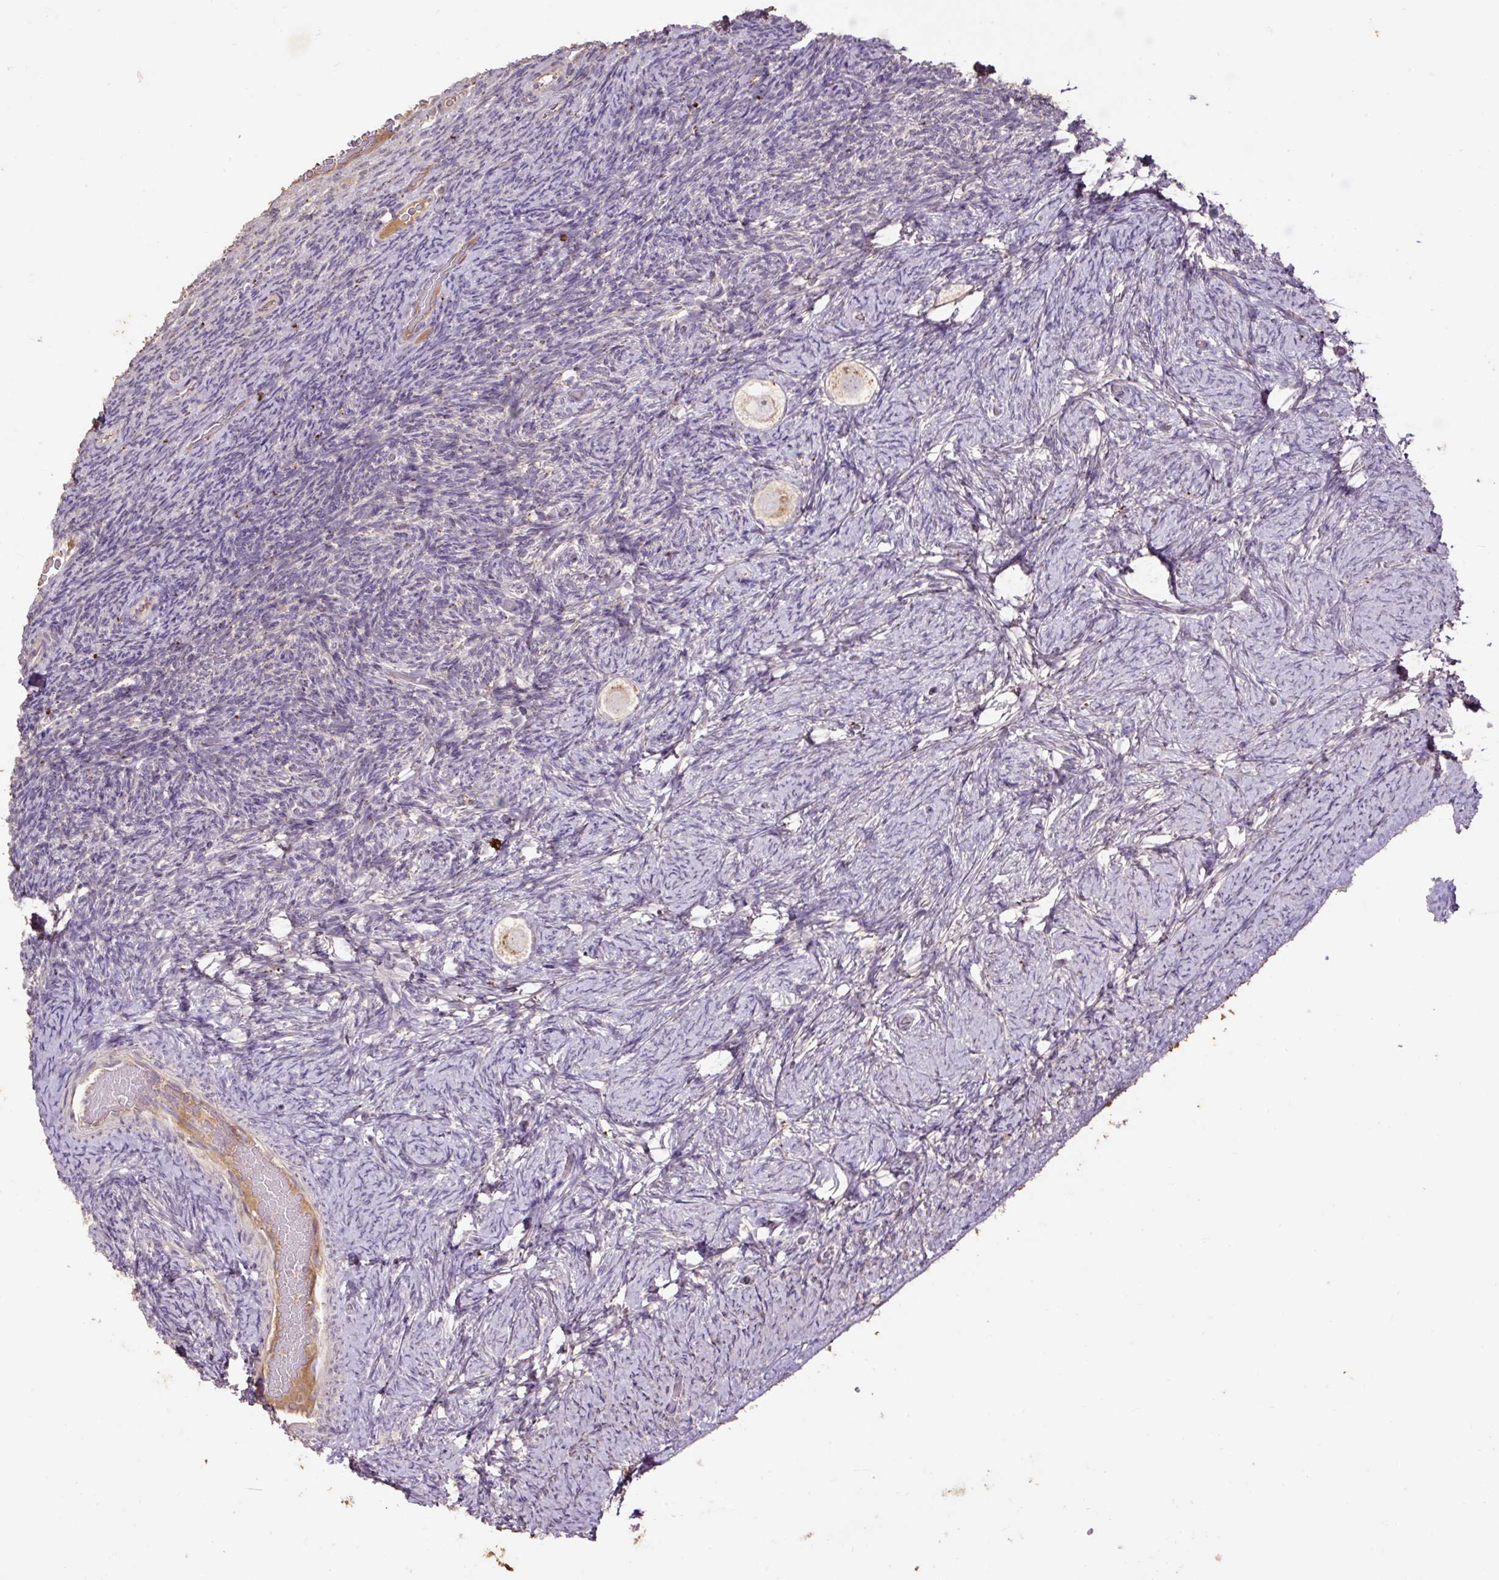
{"staining": {"intensity": "moderate", "quantity": ">75%", "location": "cytoplasmic/membranous"}, "tissue": "ovary", "cell_type": "Follicle cells", "image_type": "normal", "snomed": [{"axis": "morphology", "description": "Normal tissue, NOS"}, {"axis": "topography", "description": "Ovary"}], "caption": "A brown stain shows moderate cytoplasmic/membranous staining of a protein in follicle cells of benign ovary.", "gene": "LRTM2", "patient": {"sex": "female", "age": 34}}